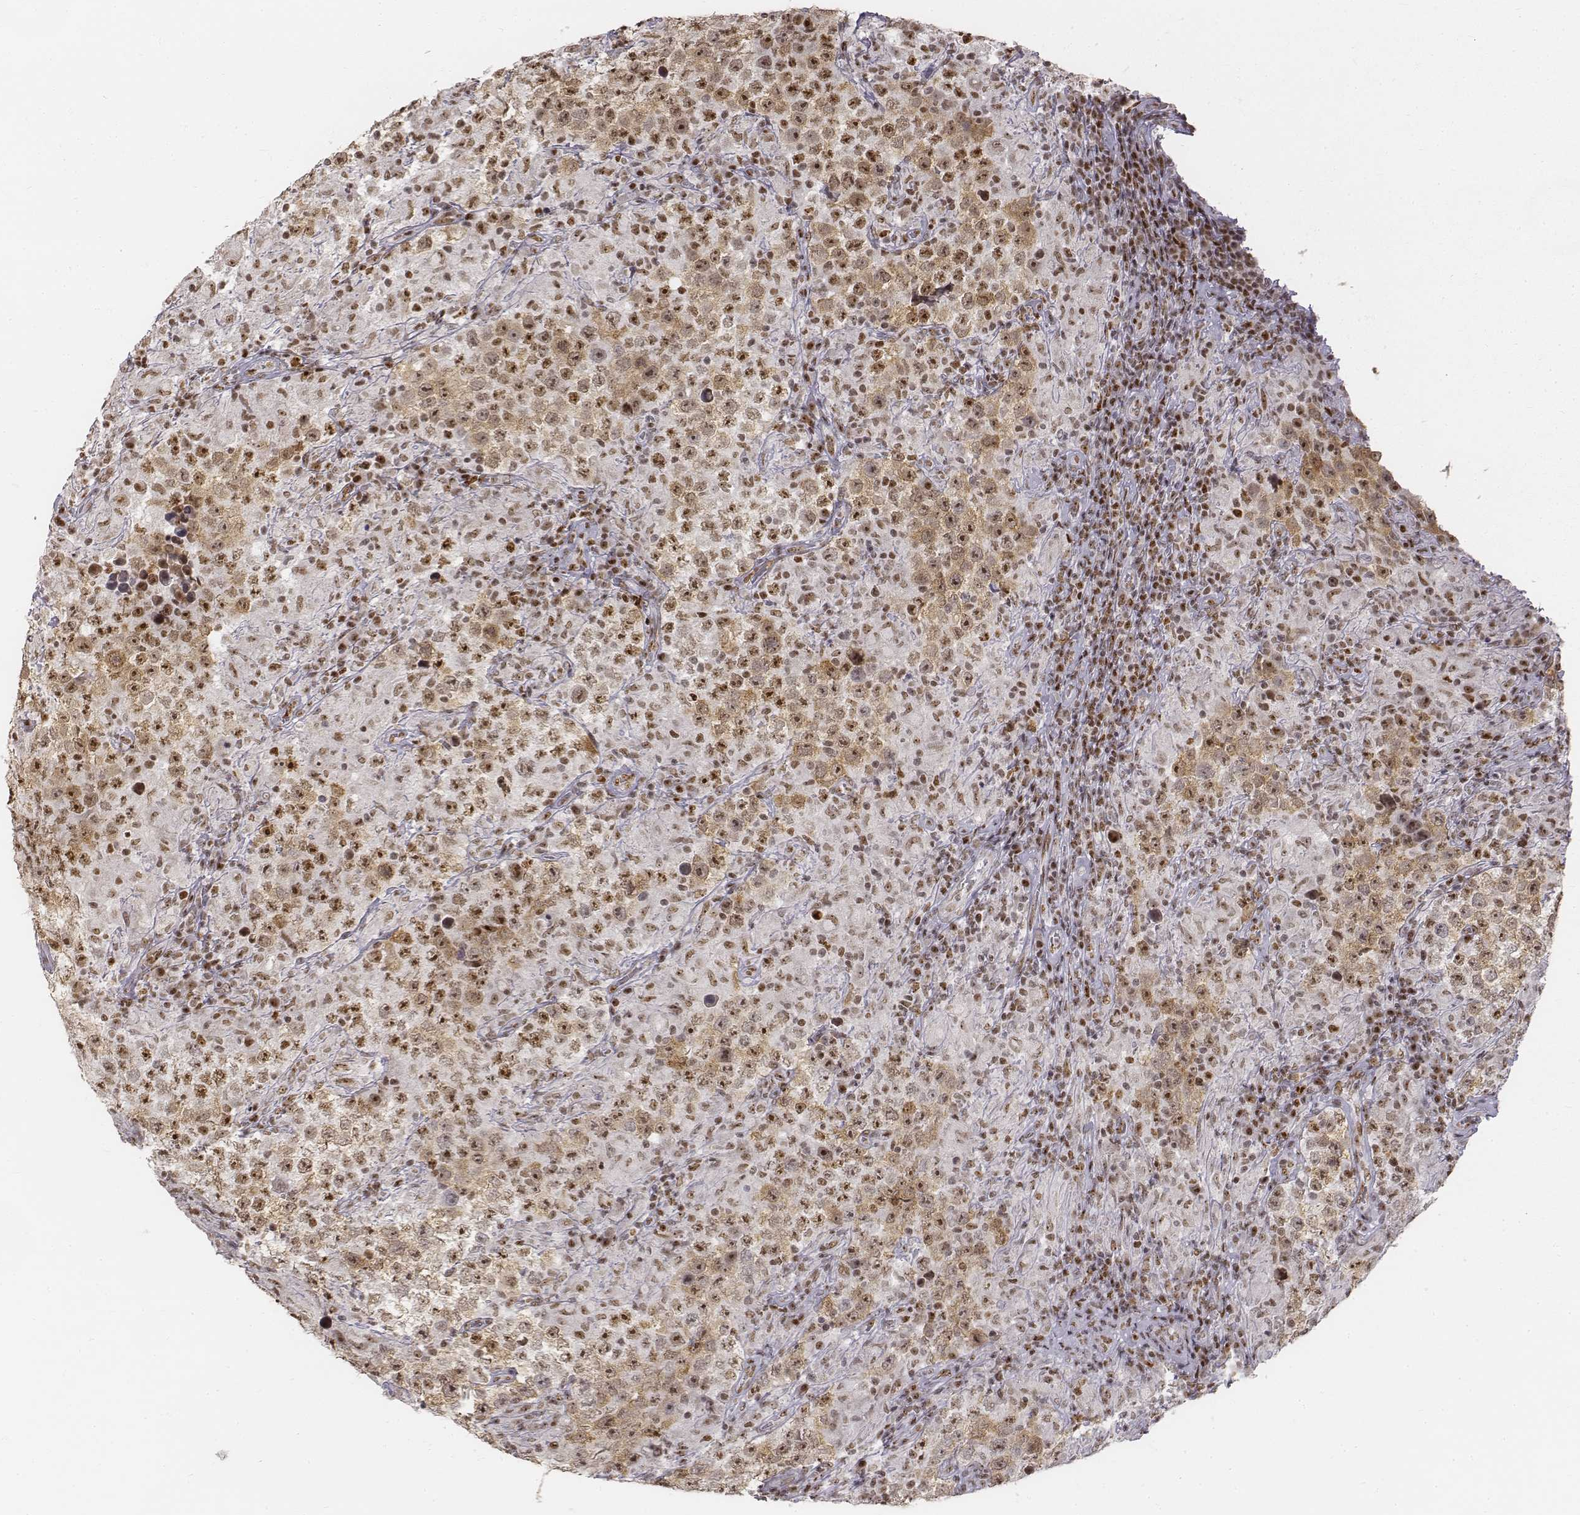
{"staining": {"intensity": "weak", "quantity": "25%-75%", "location": "nuclear"}, "tissue": "testis cancer", "cell_type": "Tumor cells", "image_type": "cancer", "snomed": [{"axis": "morphology", "description": "Seminoma, NOS"}, {"axis": "morphology", "description": "Carcinoma, Embryonal, NOS"}, {"axis": "topography", "description": "Testis"}], "caption": "Immunohistochemistry (IHC) of testis cancer demonstrates low levels of weak nuclear positivity in about 25%-75% of tumor cells.", "gene": "PHF6", "patient": {"sex": "male", "age": 41}}